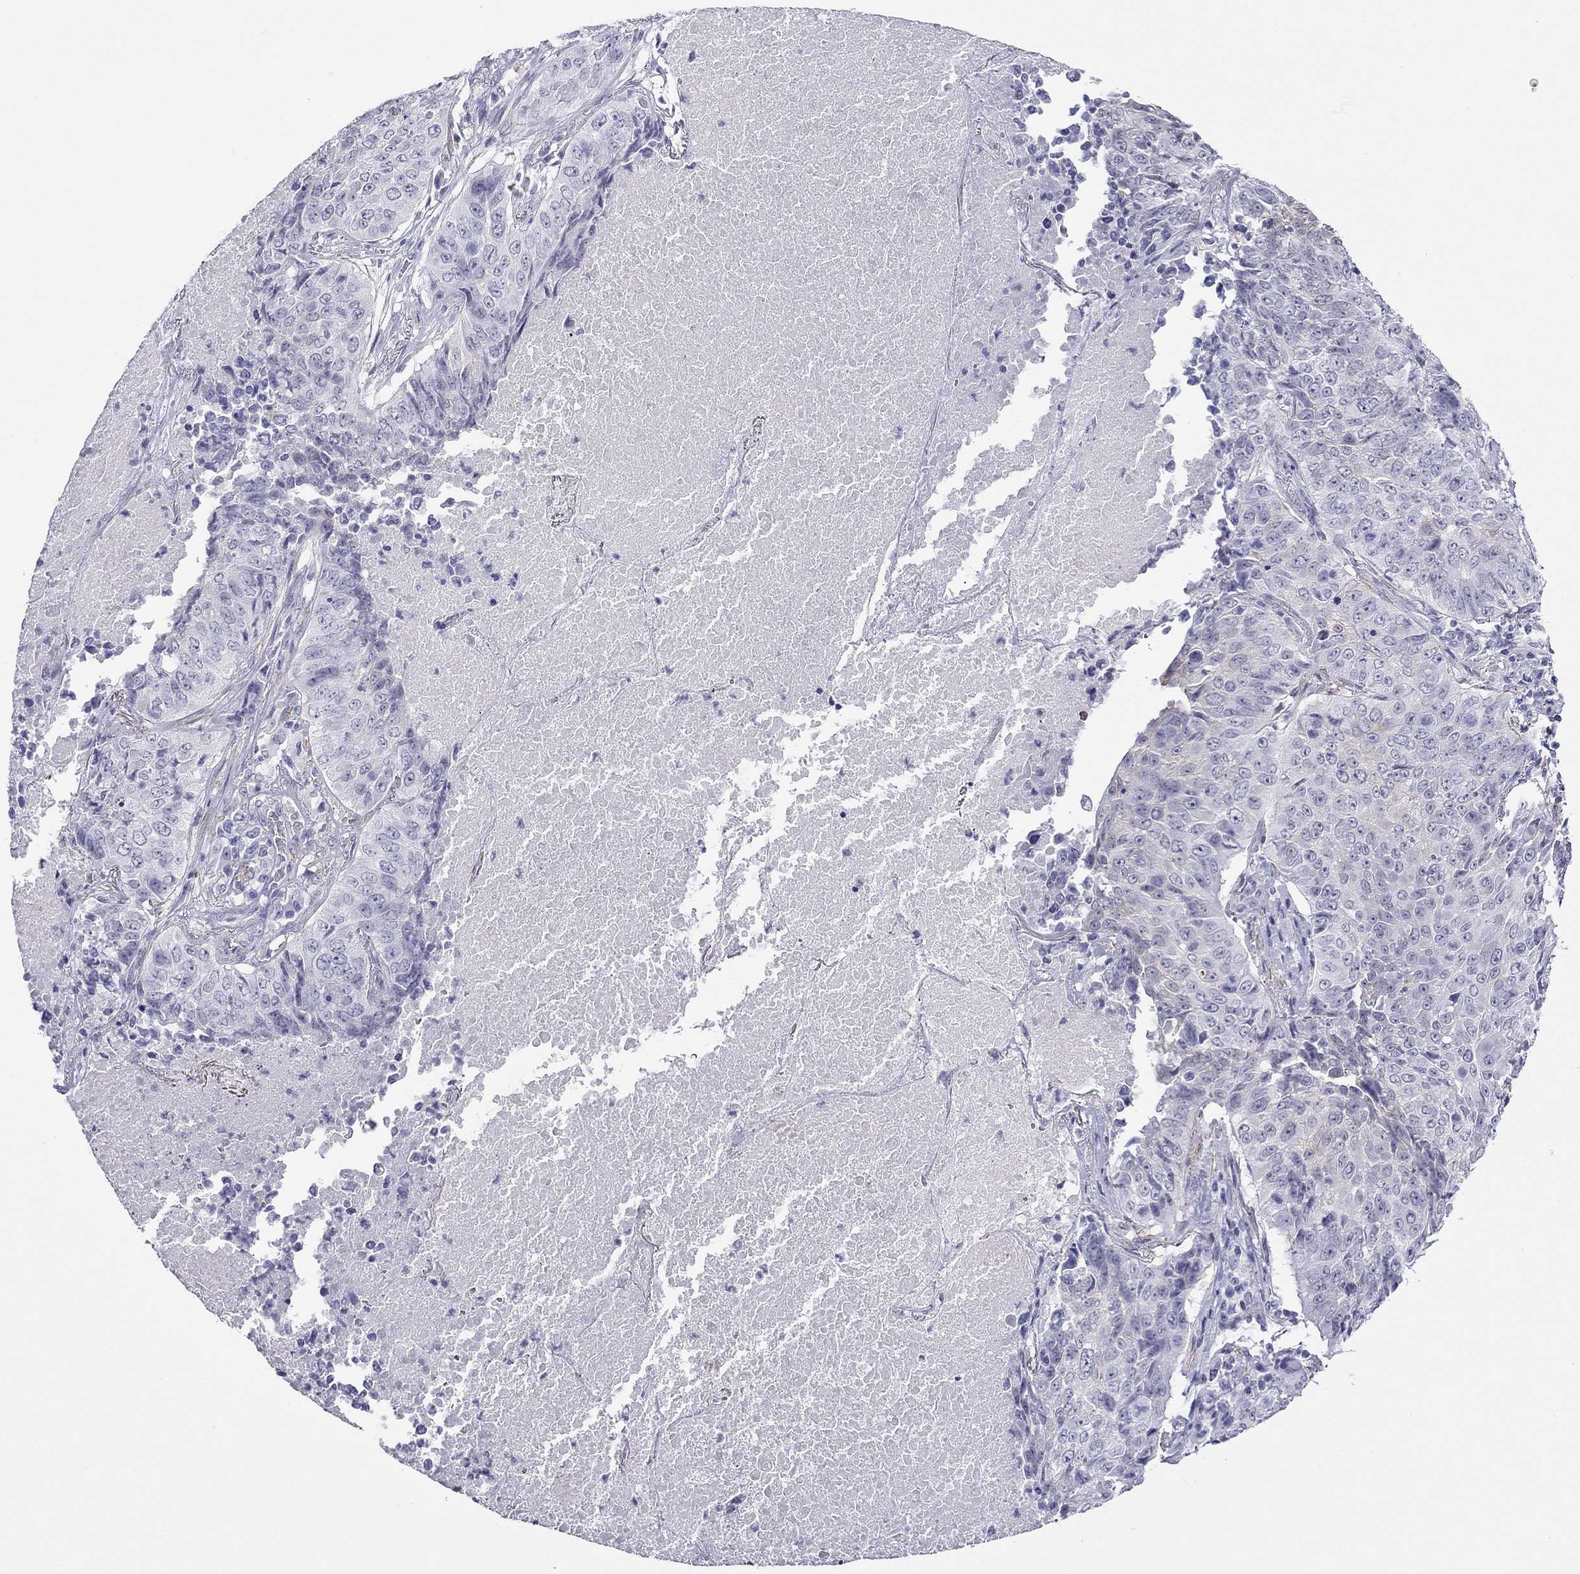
{"staining": {"intensity": "negative", "quantity": "none", "location": "none"}, "tissue": "lung cancer", "cell_type": "Tumor cells", "image_type": "cancer", "snomed": [{"axis": "morphology", "description": "Normal tissue, NOS"}, {"axis": "morphology", "description": "Squamous cell carcinoma, NOS"}, {"axis": "topography", "description": "Bronchus"}, {"axis": "topography", "description": "Lung"}], "caption": "Immunohistochemical staining of human lung squamous cell carcinoma displays no significant positivity in tumor cells.", "gene": "MYMX", "patient": {"sex": "male", "age": 64}}